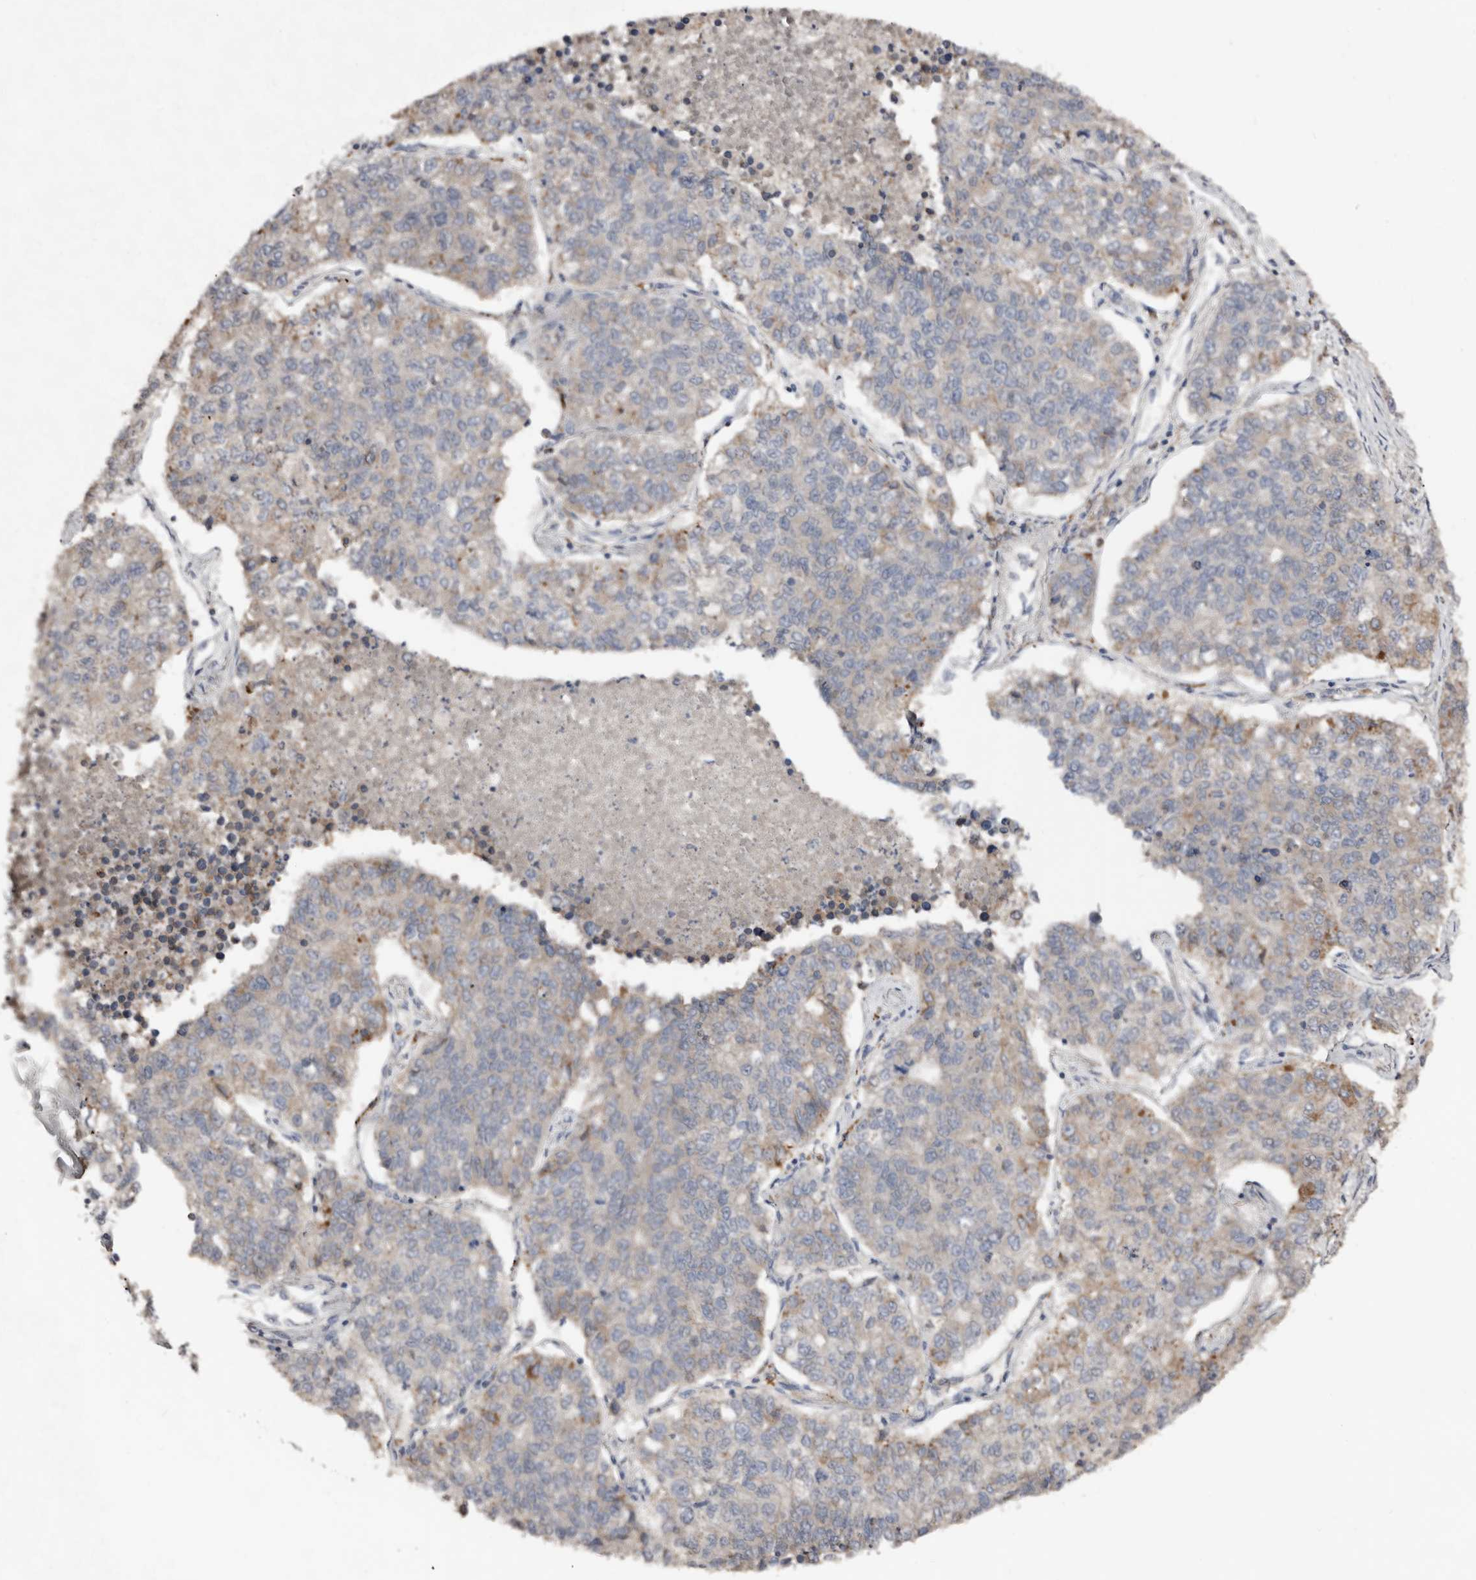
{"staining": {"intensity": "weak", "quantity": "<25%", "location": "cytoplasmic/membranous"}, "tissue": "lung cancer", "cell_type": "Tumor cells", "image_type": "cancer", "snomed": [{"axis": "morphology", "description": "Adenocarcinoma, NOS"}, {"axis": "topography", "description": "Lung"}], "caption": "Adenocarcinoma (lung) stained for a protein using immunohistochemistry exhibits no expression tumor cells.", "gene": "SLC39A2", "patient": {"sex": "male", "age": 49}}